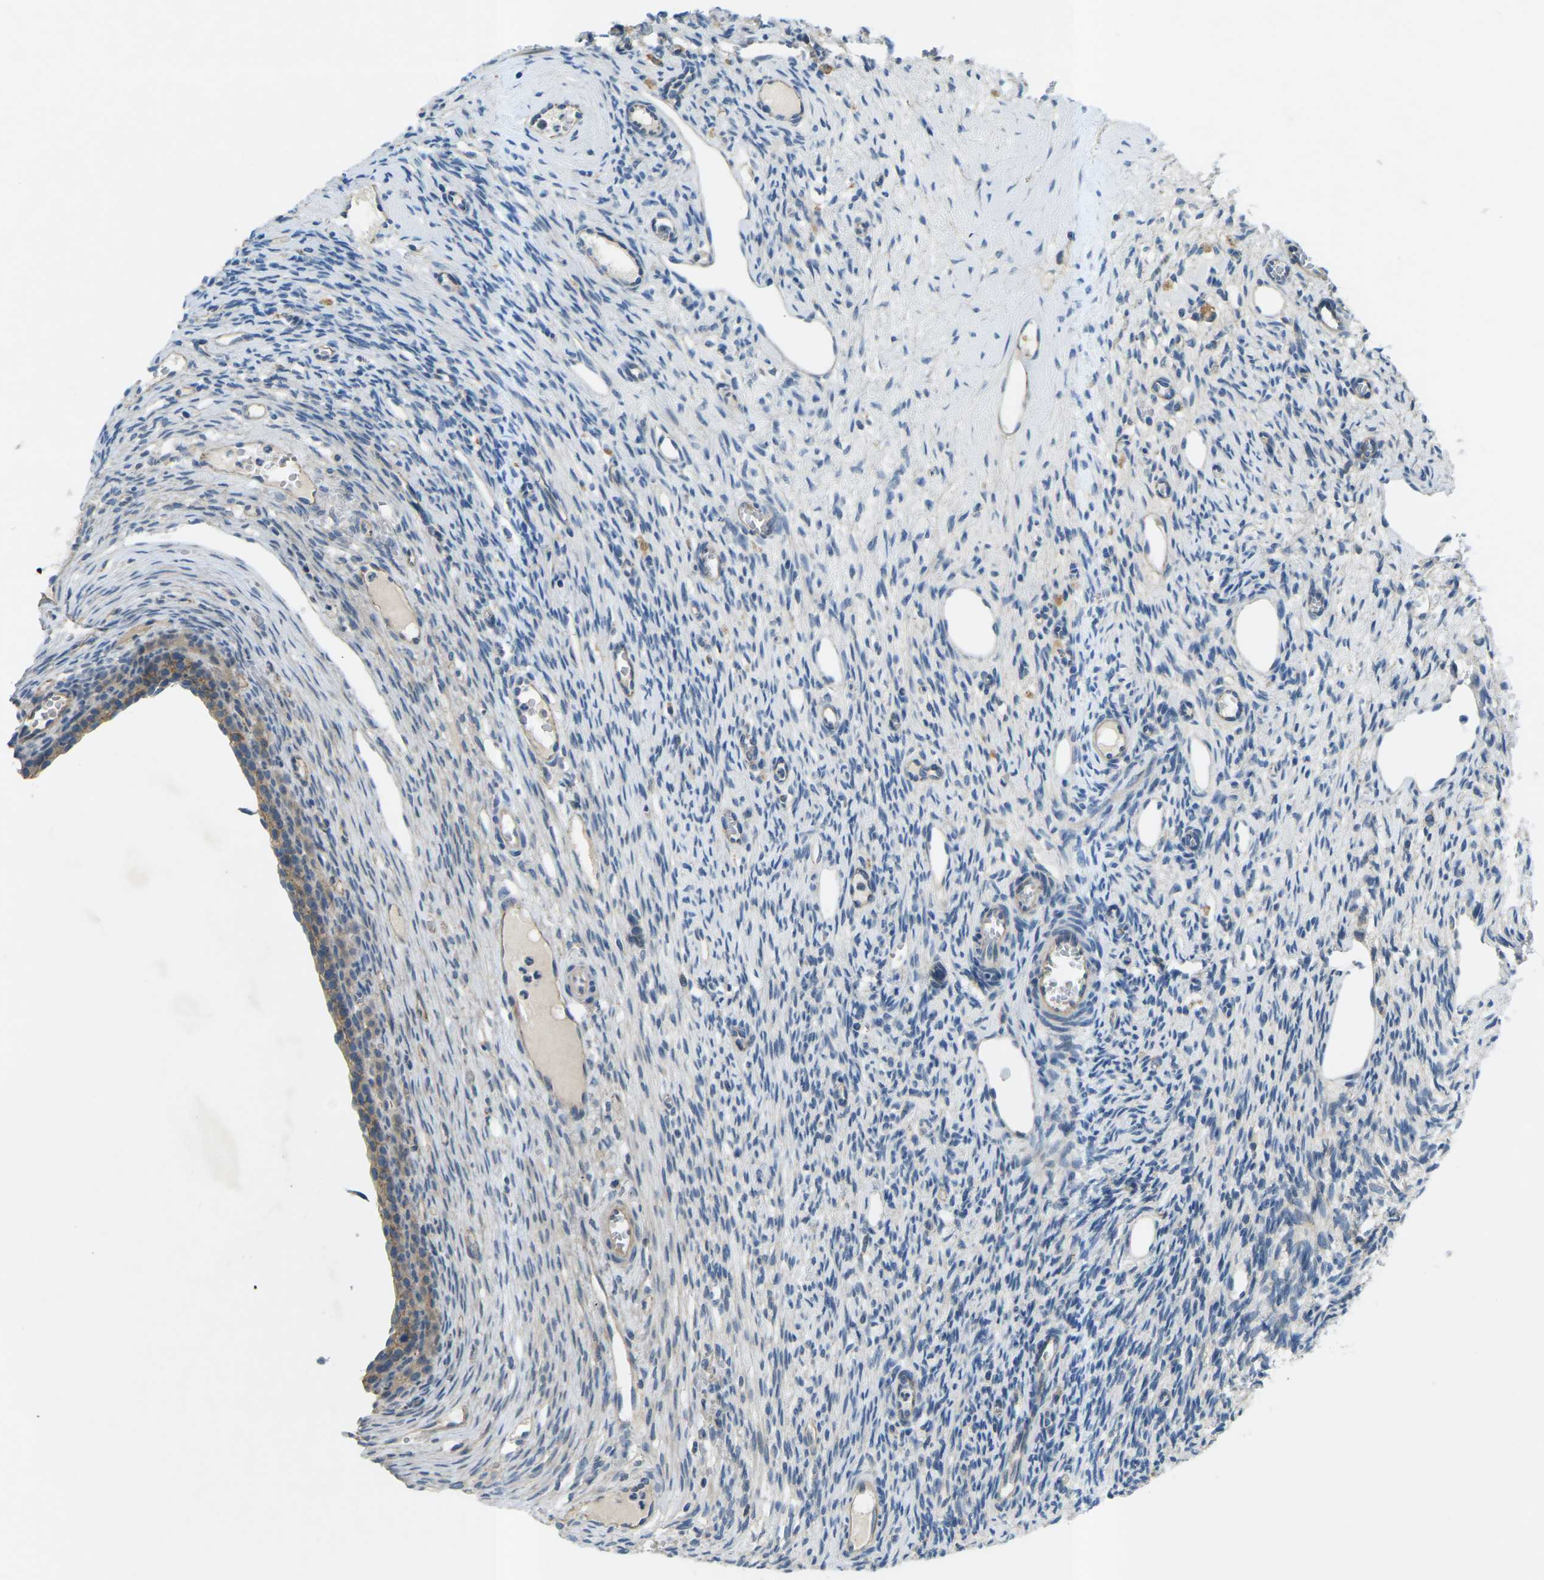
{"staining": {"intensity": "moderate", "quantity": "25%-75%", "location": "cytoplasmic/membranous"}, "tissue": "ovary", "cell_type": "Follicle cells", "image_type": "normal", "snomed": [{"axis": "morphology", "description": "Normal tissue, NOS"}, {"axis": "topography", "description": "Ovary"}], "caption": "Immunohistochemistry (IHC) of unremarkable human ovary demonstrates medium levels of moderate cytoplasmic/membranous expression in approximately 25%-75% of follicle cells. The protein of interest is shown in brown color, while the nuclei are stained blue.", "gene": "CTNND1", "patient": {"sex": "female", "age": 33}}